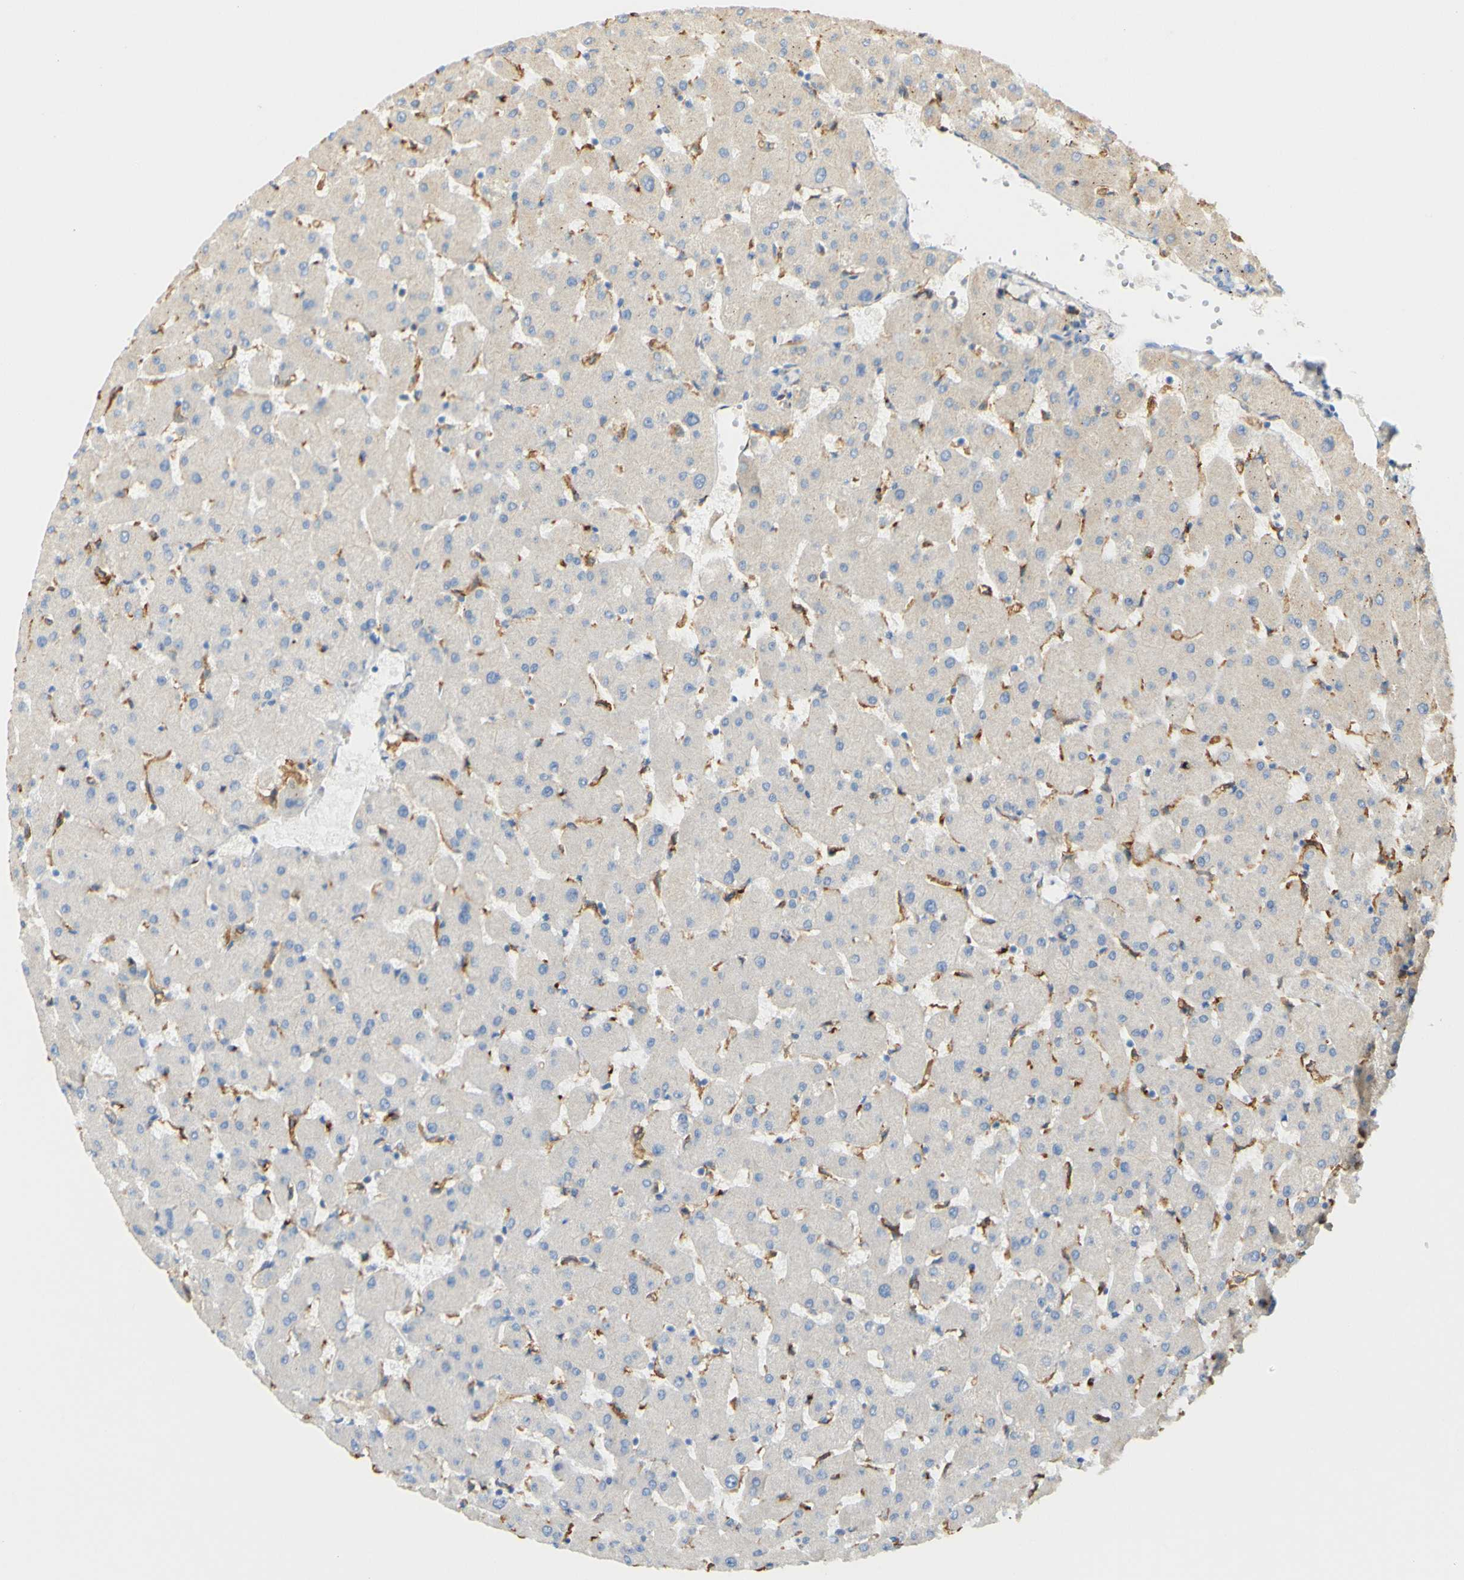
{"staining": {"intensity": "negative", "quantity": "none", "location": "none"}, "tissue": "liver", "cell_type": "Cholangiocytes", "image_type": "normal", "snomed": [{"axis": "morphology", "description": "Normal tissue, NOS"}, {"axis": "topography", "description": "Liver"}], "caption": "This is a micrograph of immunohistochemistry staining of benign liver, which shows no expression in cholangiocytes.", "gene": "FCGRT", "patient": {"sex": "female", "age": 63}}